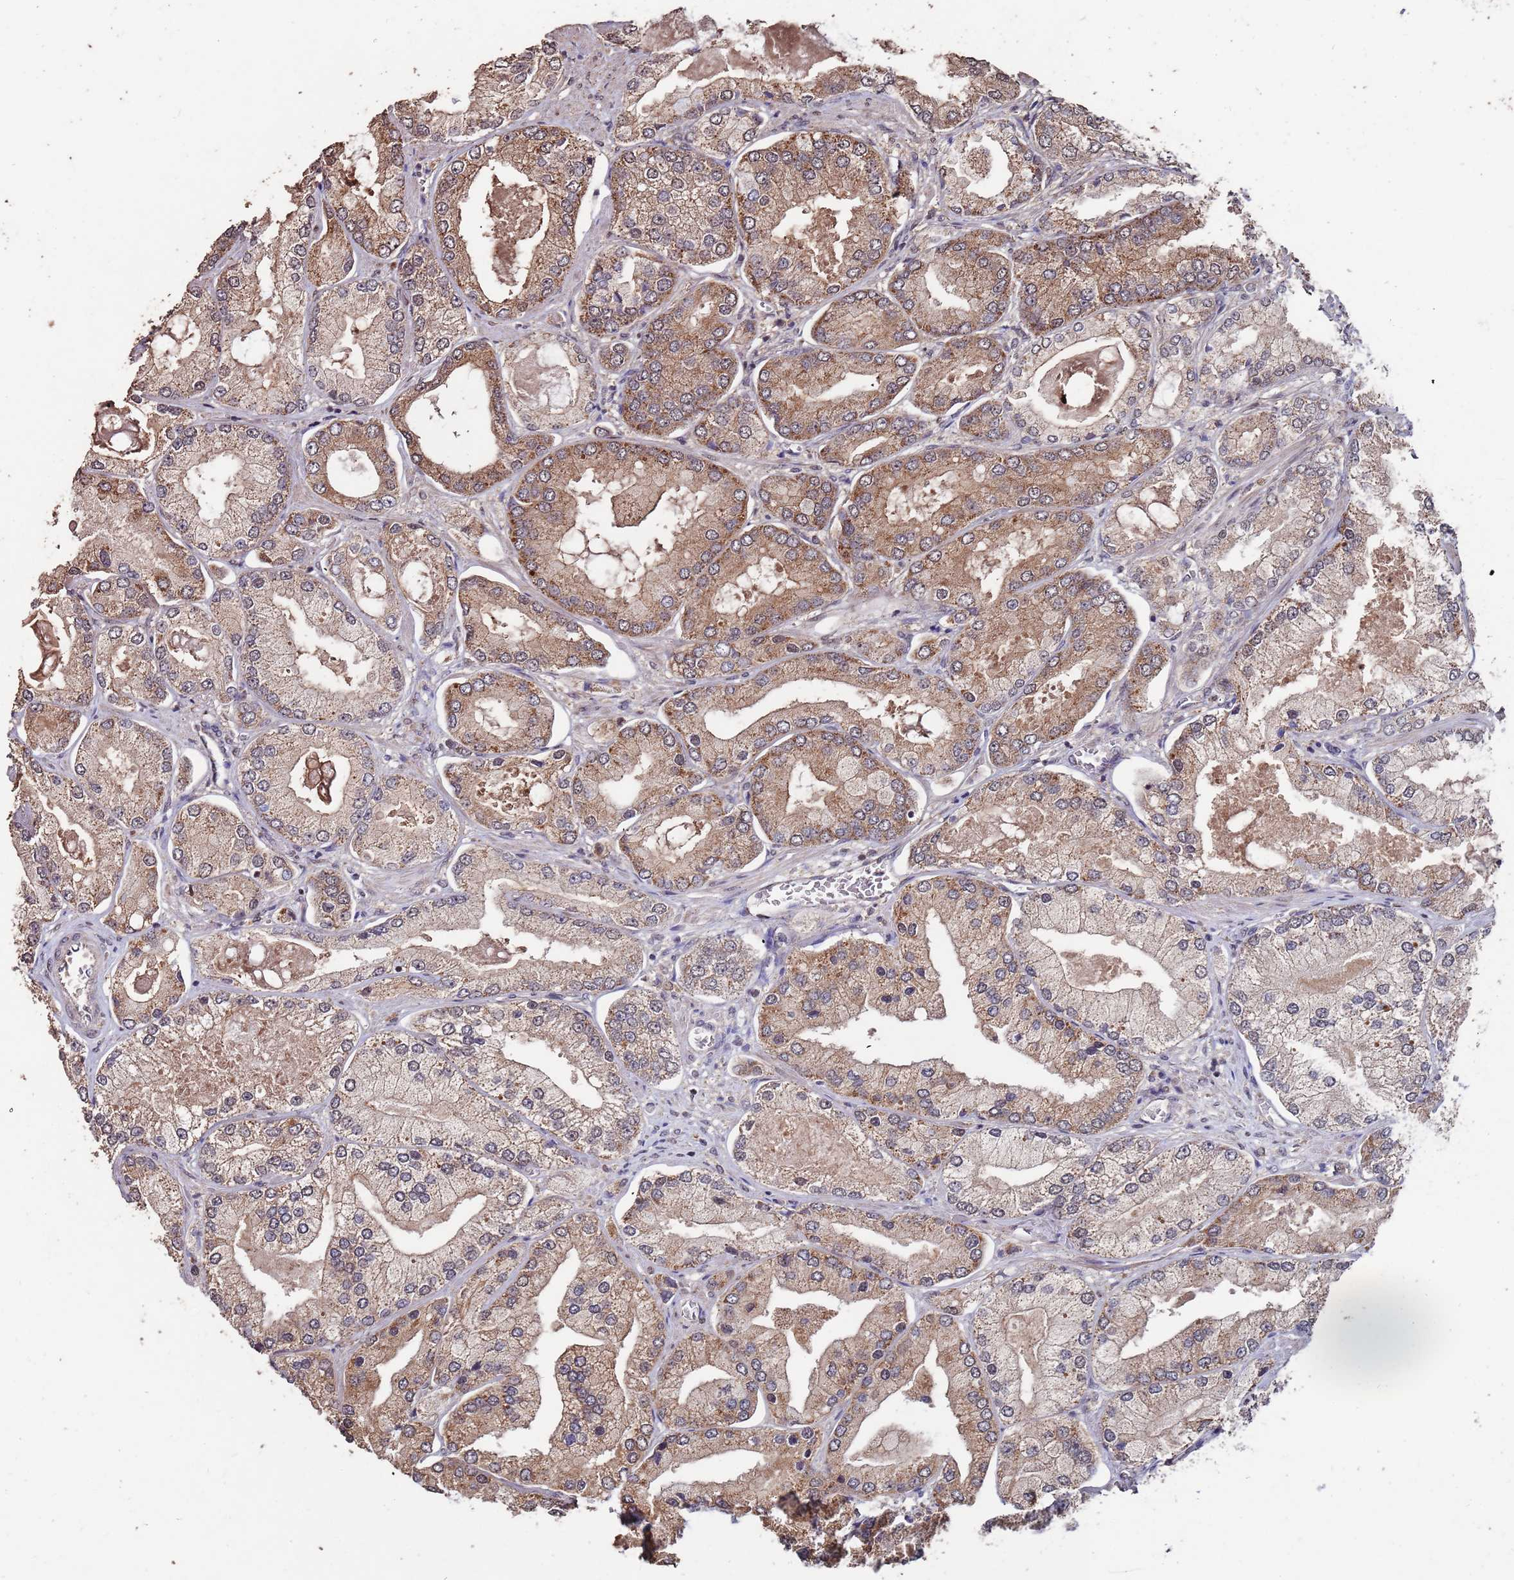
{"staining": {"intensity": "moderate", "quantity": ">75%", "location": "cytoplasmic/membranous"}, "tissue": "prostate cancer", "cell_type": "Tumor cells", "image_type": "cancer", "snomed": [{"axis": "morphology", "description": "Adenocarcinoma, High grade"}, {"axis": "topography", "description": "Prostate"}], "caption": "This is a histology image of IHC staining of prostate cancer, which shows moderate positivity in the cytoplasmic/membranous of tumor cells.", "gene": "PRR7", "patient": {"sex": "male", "age": 68}}